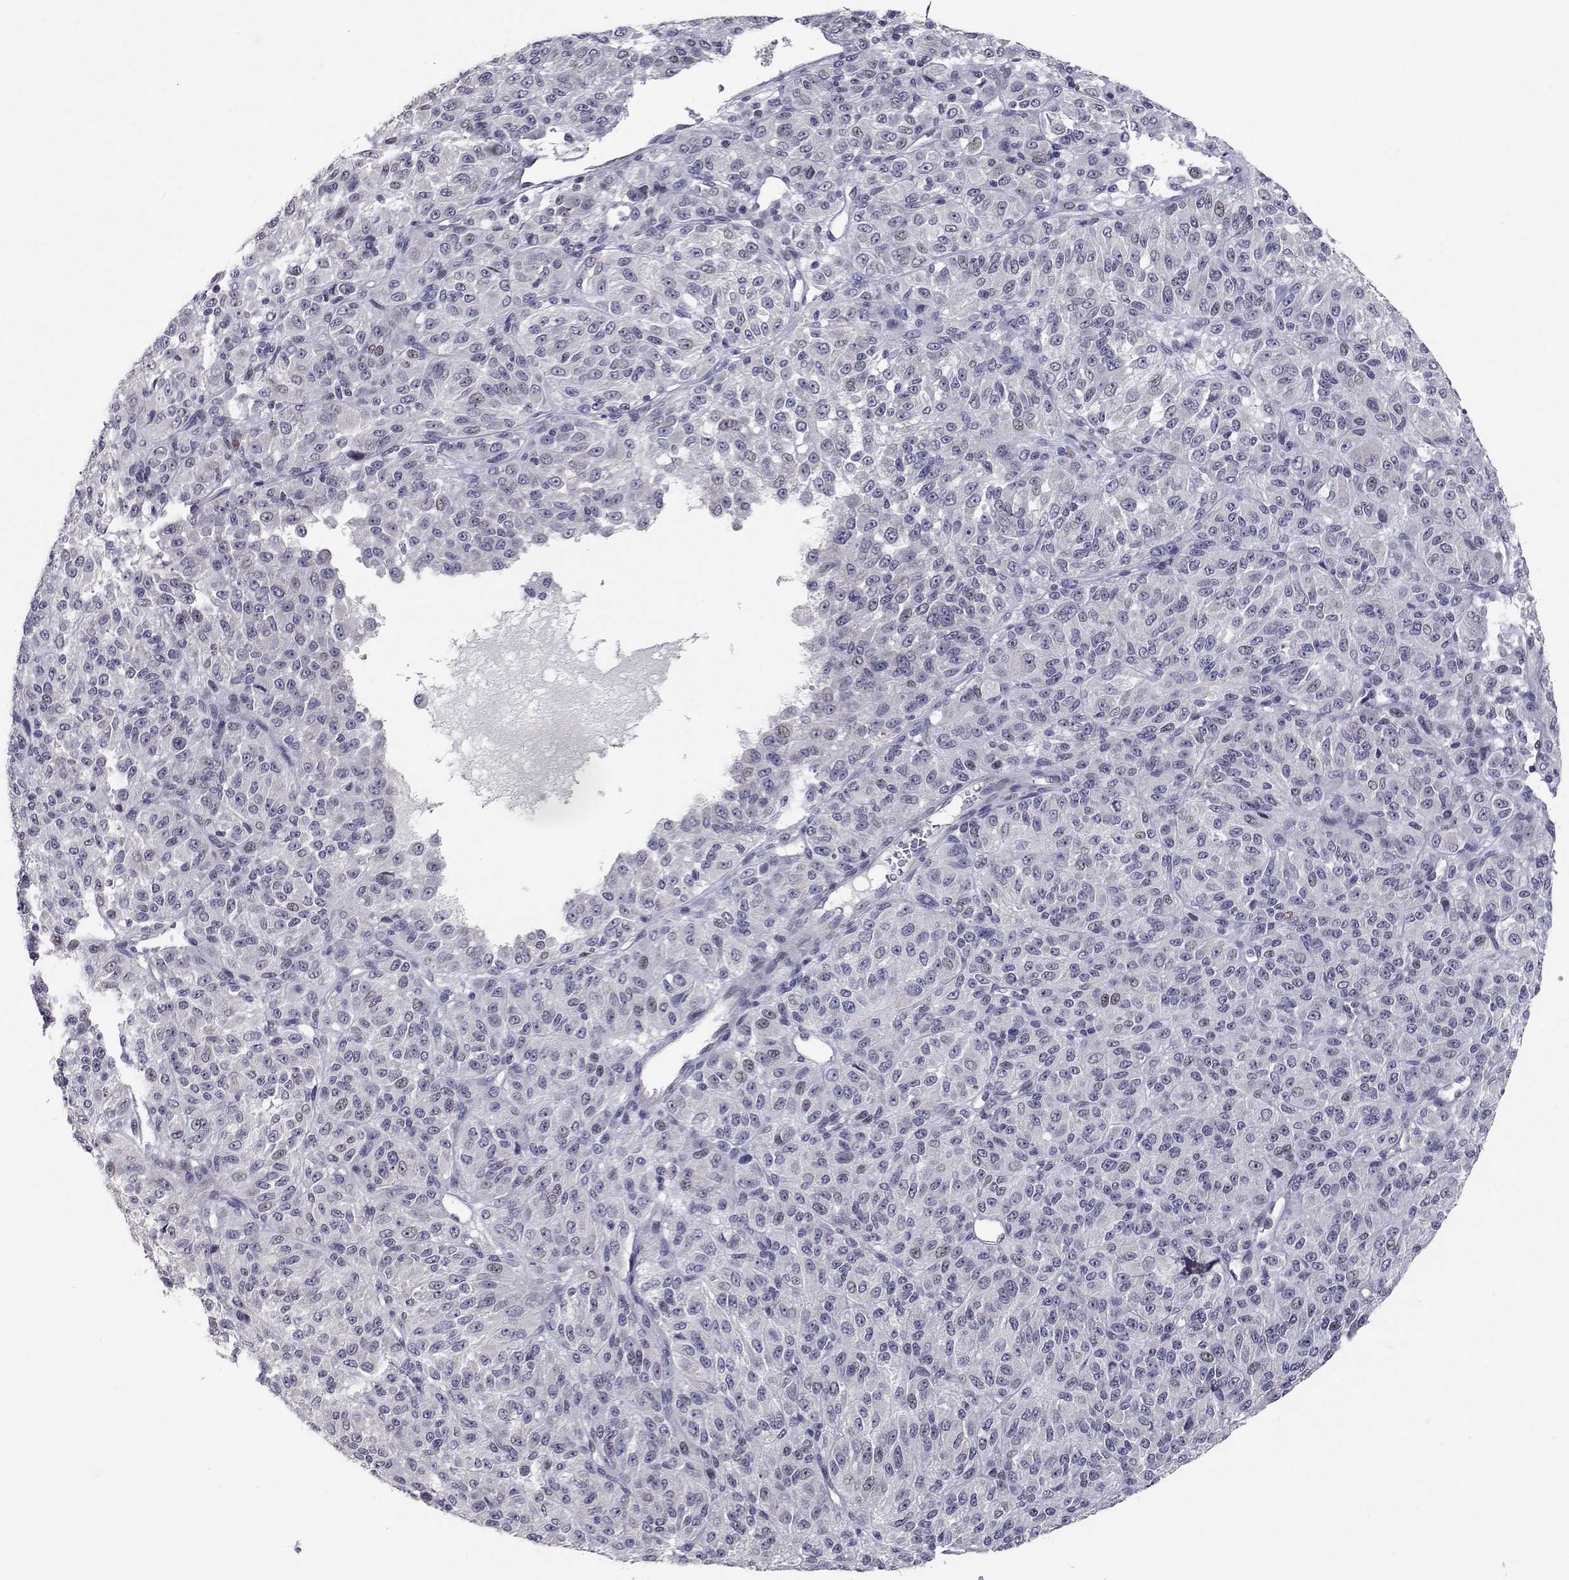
{"staining": {"intensity": "negative", "quantity": "none", "location": "none"}, "tissue": "melanoma", "cell_type": "Tumor cells", "image_type": "cancer", "snomed": [{"axis": "morphology", "description": "Malignant melanoma, Metastatic site"}, {"axis": "topography", "description": "Brain"}], "caption": "Melanoma was stained to show a protein in brown. There is no significant staining in tumor cells.", "gene": "RBPJL", "patient": {"sex": "female", "age": 56}}